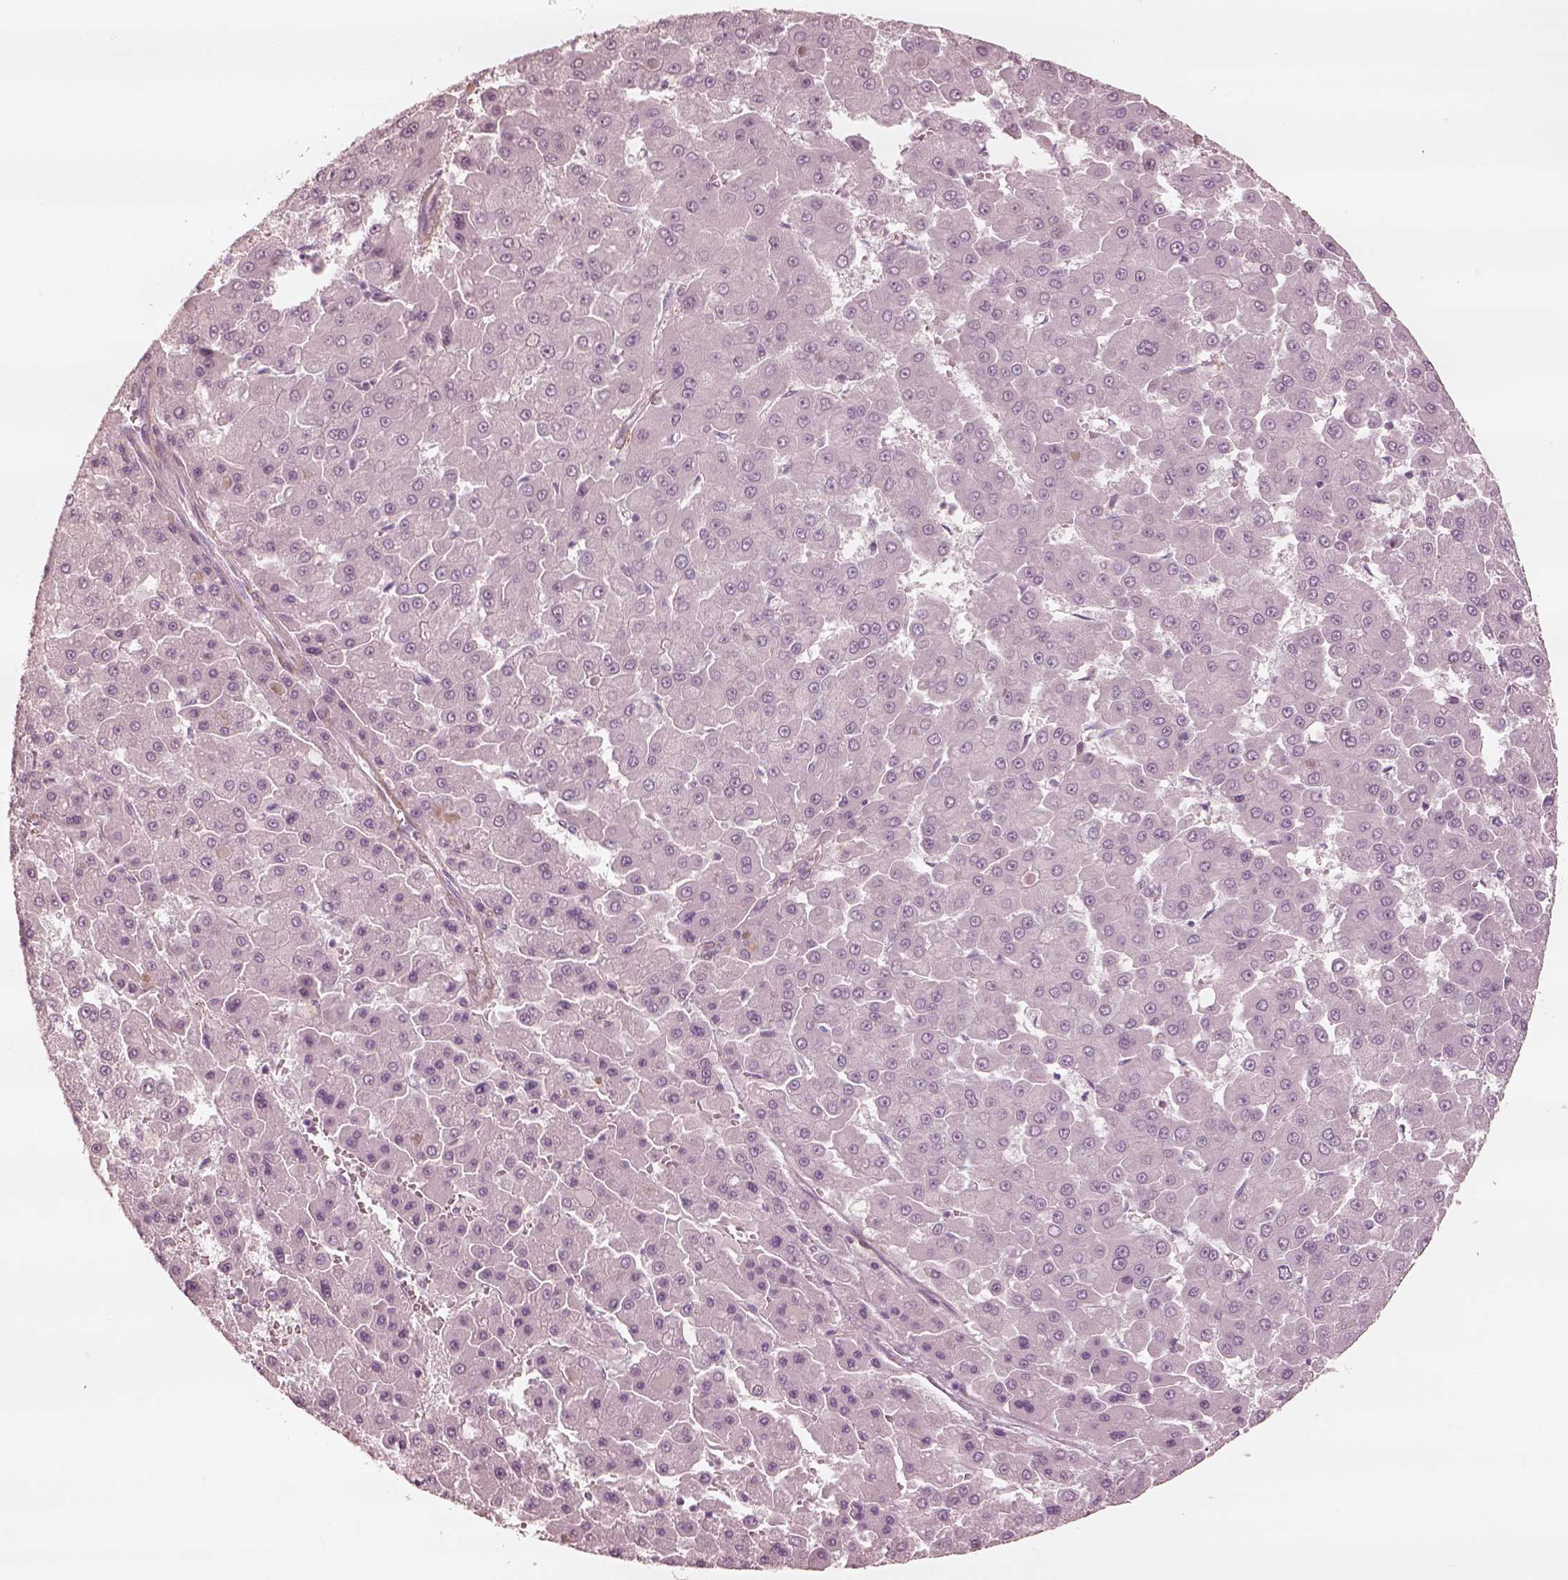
{"staining": {"intensity": "negative", "quantity": "none", "location": "none"}, "tissue": "liver cancer", "cell_type": "Tumor cells", "image_type": "cancer", "snomed": [{"axis": "morphology", "description": "Carcinoma, Hepatocellular, NOS"}, {"axis": "topography", "description": "Liver"}], "caption": "This is a image of IHC staining of liver cancer, which shows no positivity in tumor cells.", "gene": "DNAAF9", "patient": {"sex": "male", "age": 78}}